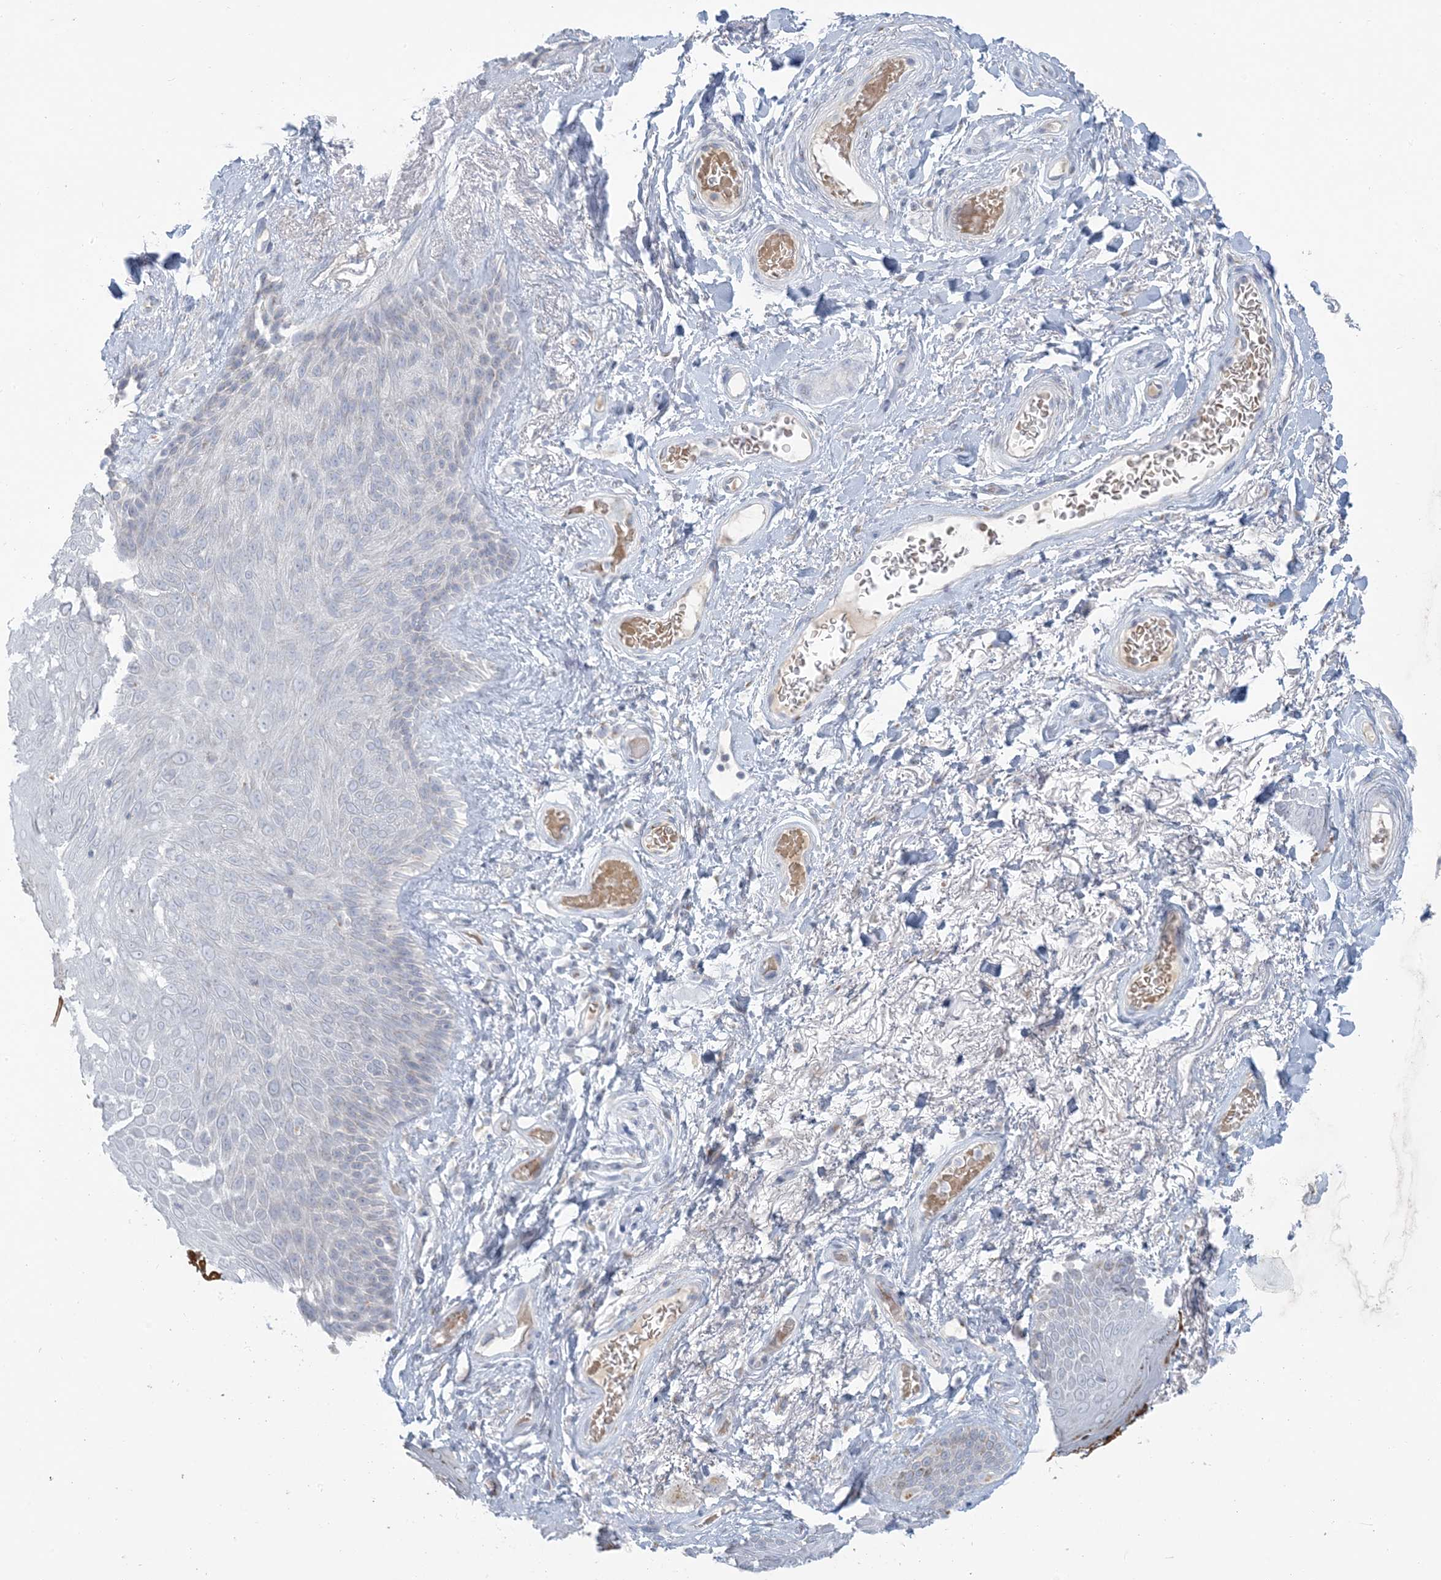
{"staining": {"intensity": "negative", "quantity": "none", "location": "none"}, "tissue": "skin", "cell_type": "Epidermal cells", "image_type": "normal", "snomed": [{"axis": "morphology", "description": "Normal tissue, NOS"}, {"axis": "topography", "description": "Anal"}], "caption": "This is a image of immunohistochemistry staining of benign skin, which shows no staining in epidermal cells.", "gene": "SCML1", "patient": {"sex": "male", "age": 74}}